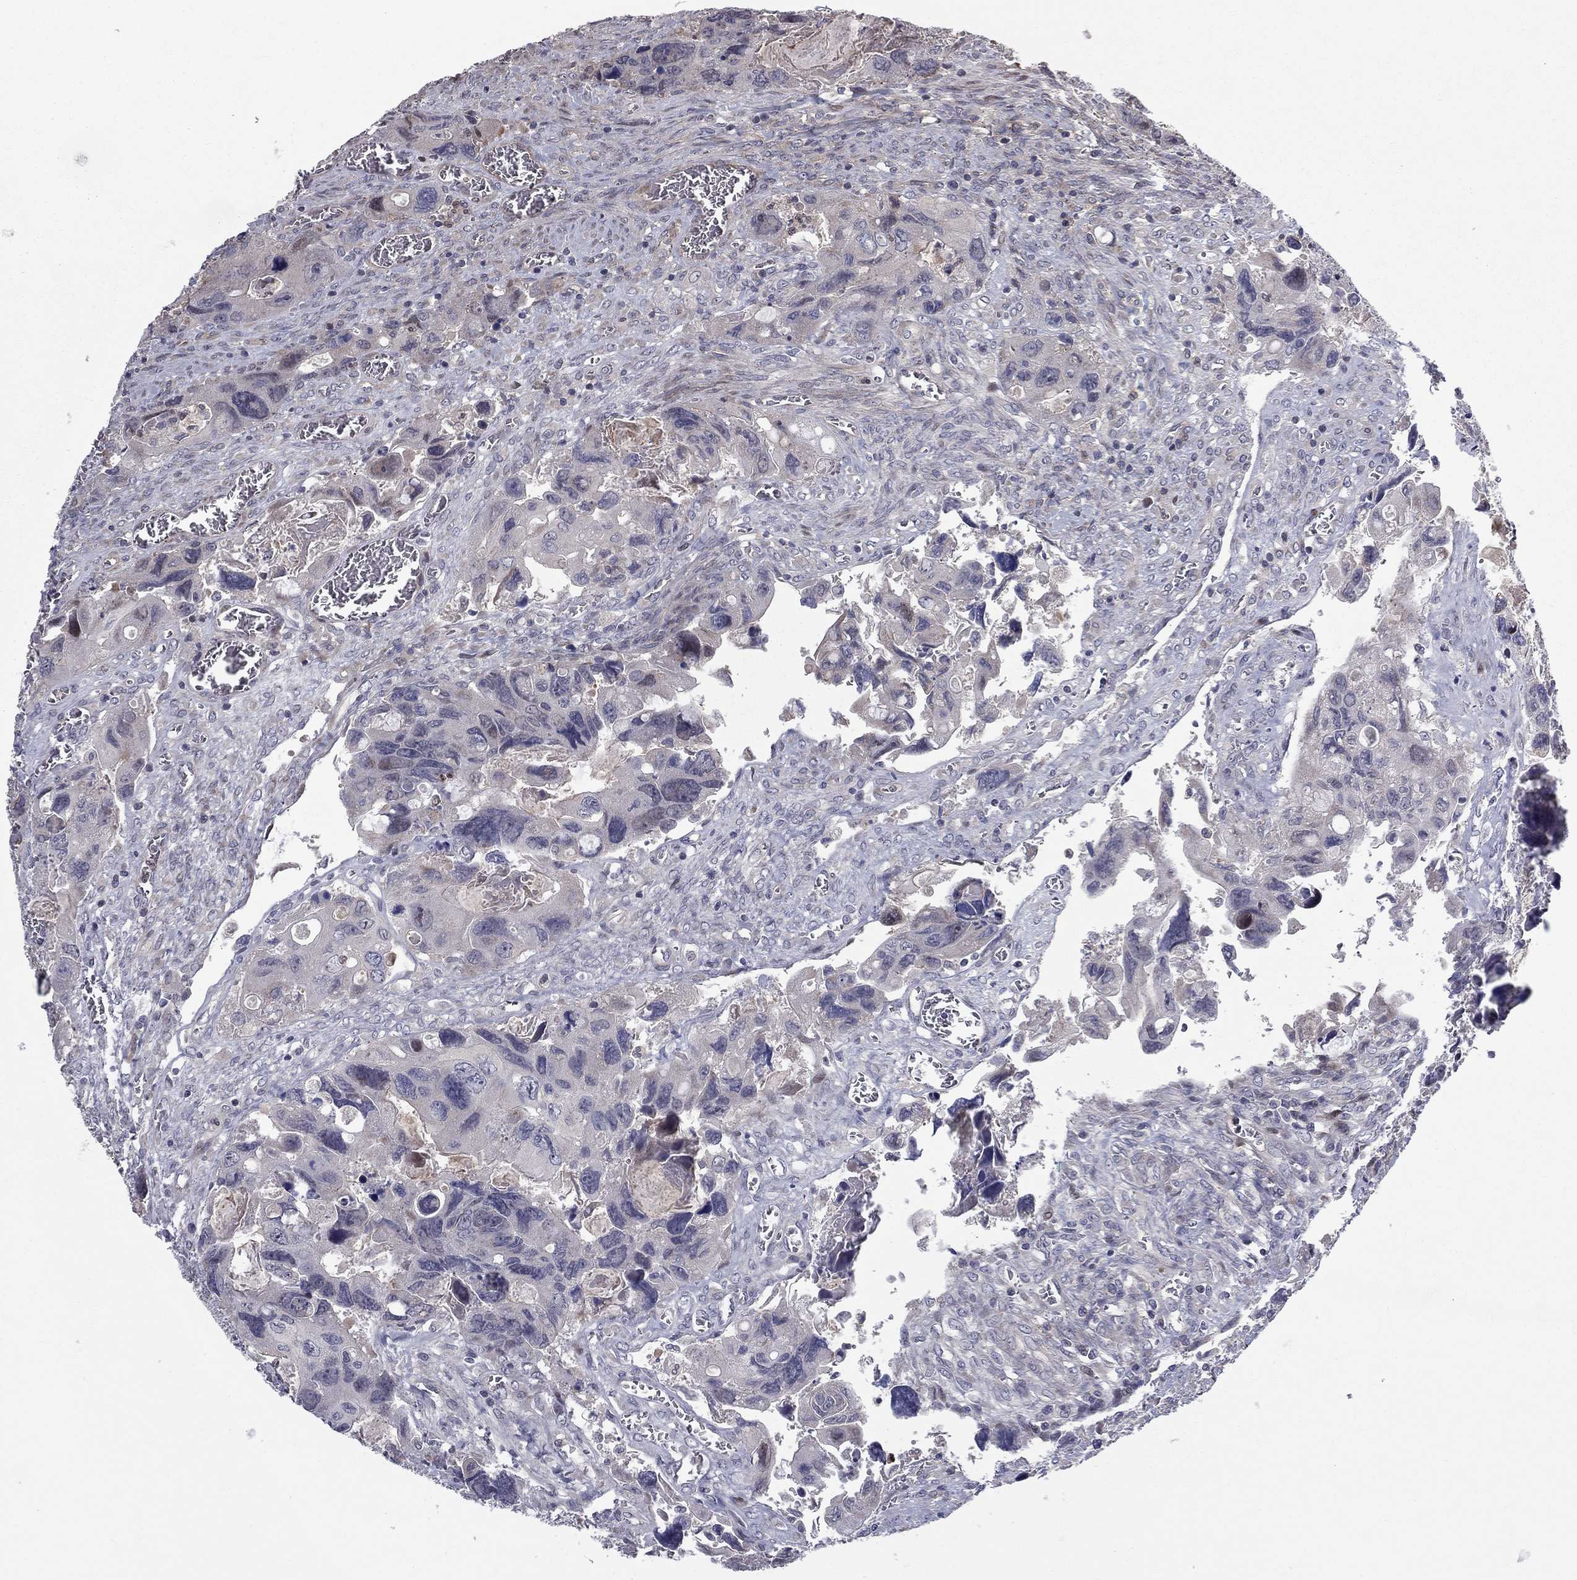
{"staining": {"intensity": "weak", "quantity": "<25%", "location": "nuclear"}, "tissue": "colorectal cancer", "cell_type": "Tumor cells", "image_type": "cancer", "snomed": [{"axis": "morphology", "description": "Adenocarcinoma, NOS"}, {"axis": "topography", "description": "Rectum"}], "caption": "Immunohistochemical staining of colorectal adenocarcinoma reveals no significant expression in tumor cells.", "gene": "DUSP7", "patient": {"sex": "male", "age": 62}}